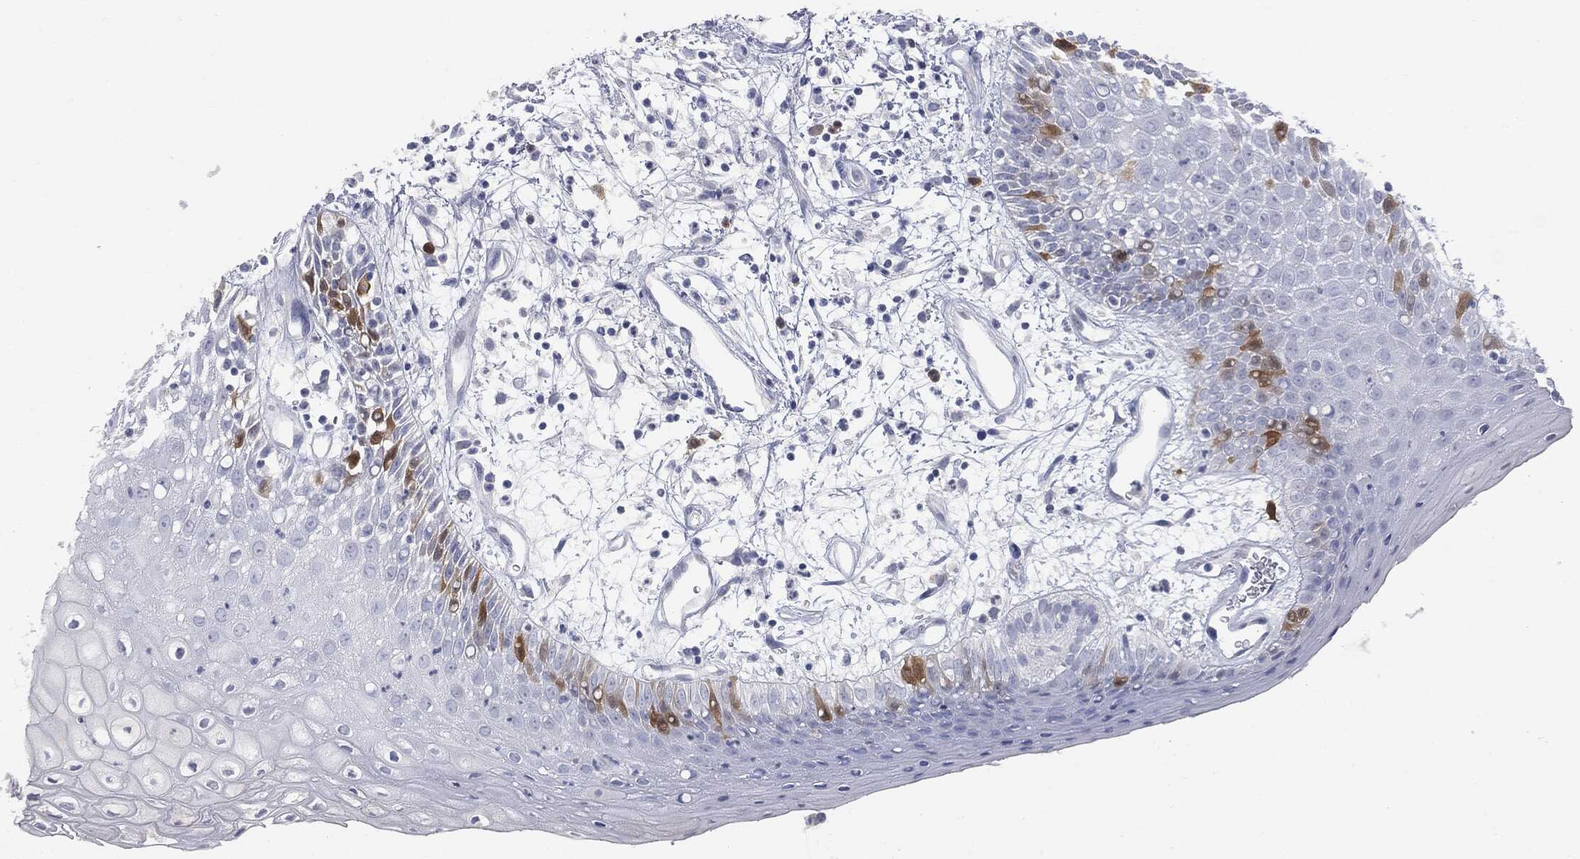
{"staining": {"intensity": "strong", "quantity": "<25%", "location": "cytoplasmic/membranous"}, "tissue": "oral mucosa", "cell_type": "Squamous epithelial cells", "image_type": "normal", "snomed": [{"axis": "morphology", "description": "Normal tissue, NOS"}, {"axis": "morphology", "description": "Squamous cell carcinoma, NOS"}, {"axis": "topography", "description": "Skeletal muscle"}, {"axis": "topography", "description": "Oral tissue"}, {"axis": "topography", "description": "Head-Neck"}], "caption": "This is a histology image of immunohistochemistry staining of normal oral mucosa, which shows strong positivity in the cytoplasmic/membranous of squamous epithelial cells.", "gene": "UBE2C", "patient": {"sex": "female", "age": 84}}